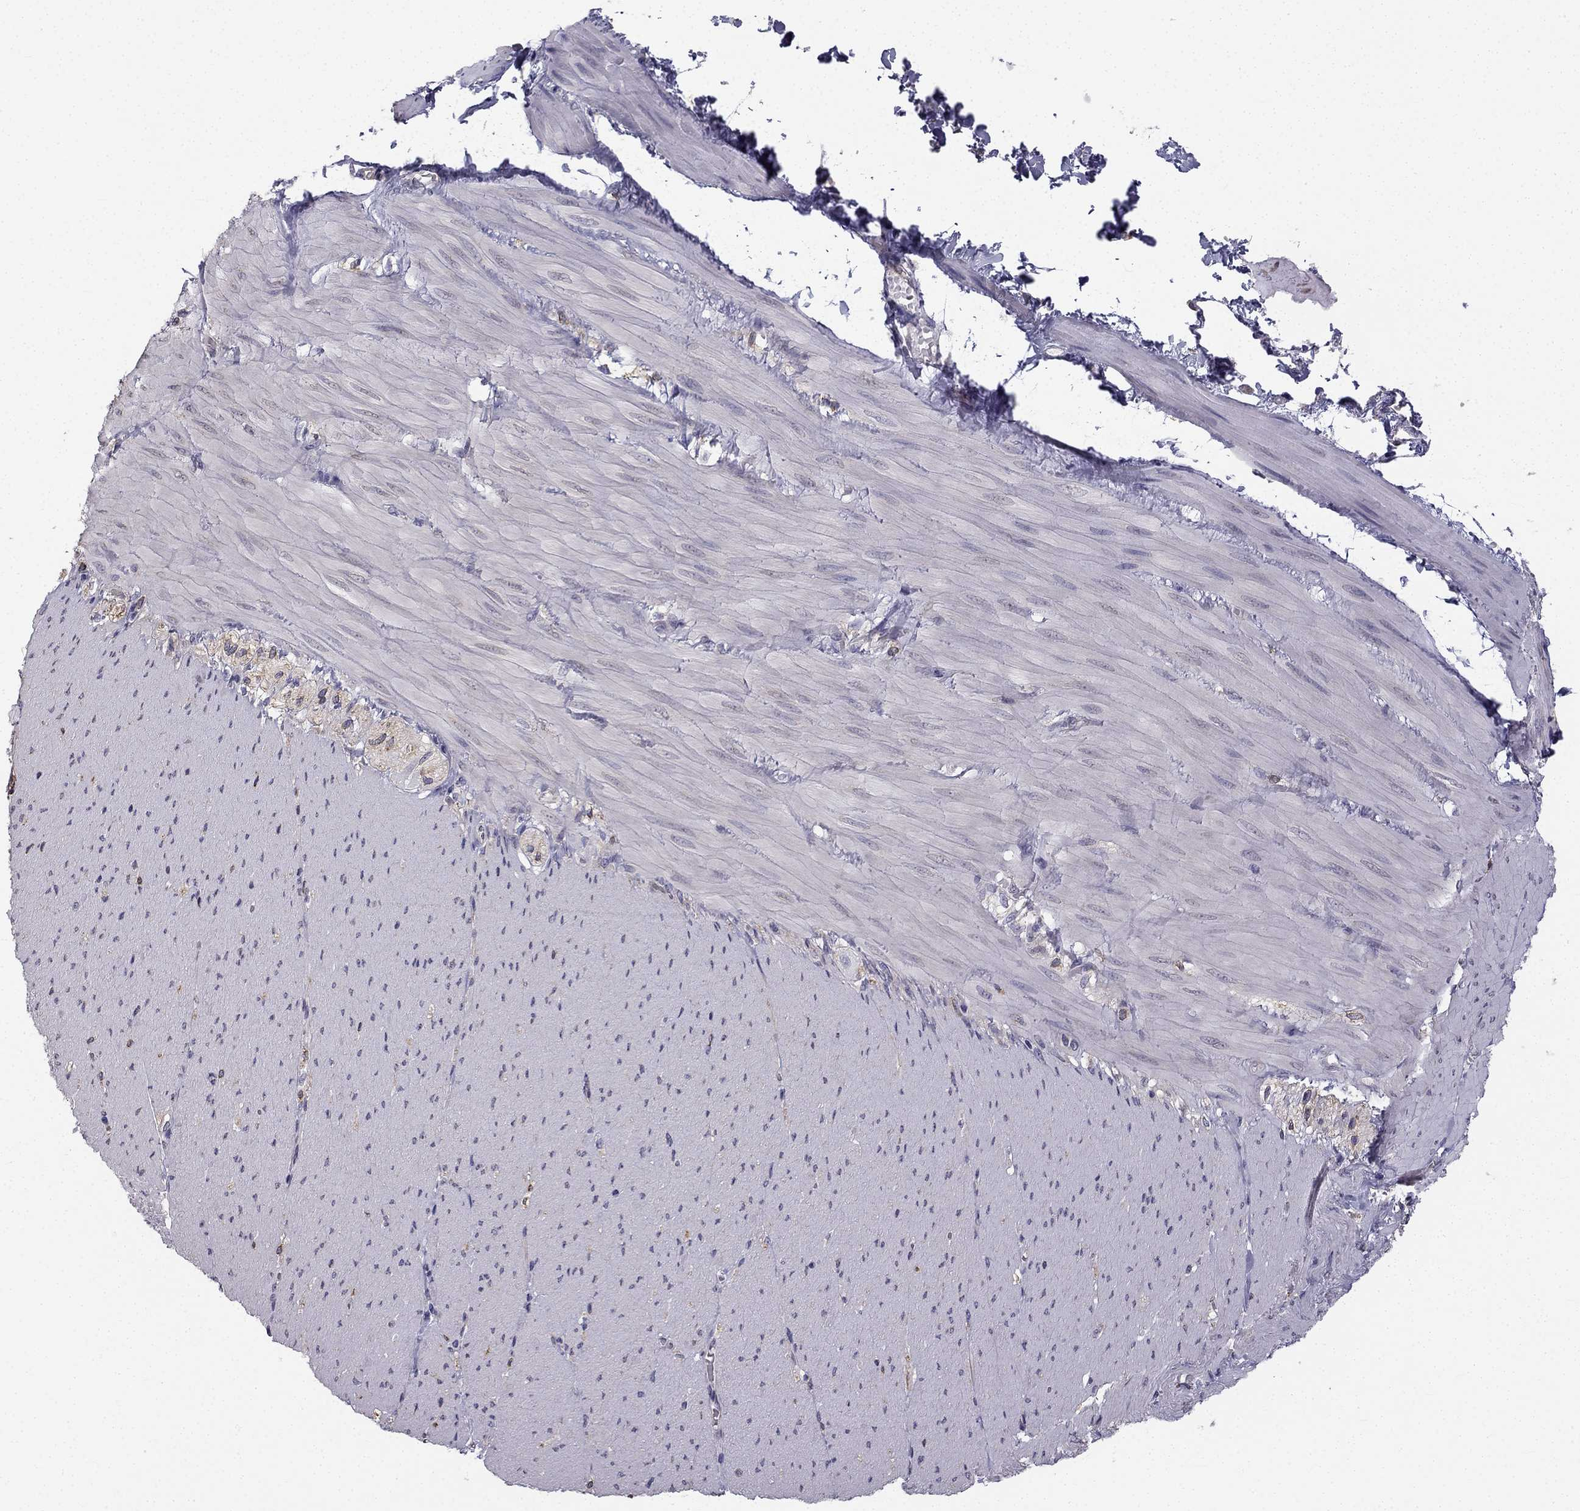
{"staining": {"intensity": "negative", "quantity": "none", "location": "none"}, "tissue": "soft tissue", "cell_type": "Fibroblasts", "image_type": "normal", "snomed": [{"axis": "morphology", "description": "Normal tissue, NOS"}, {"axis": "topography", "description": "Smooth muscle"}, {"axis": "topography", "description": "Duodenum"}, {"axis": "topography", "description": "Peripheral nerve tissue"}], "caption": "Micrograph shows no protein positivity in fibroblasts of unremarkable soft tissue.", "gene": "CCDC40", "patient": {"sex": "female", "age": 61}}